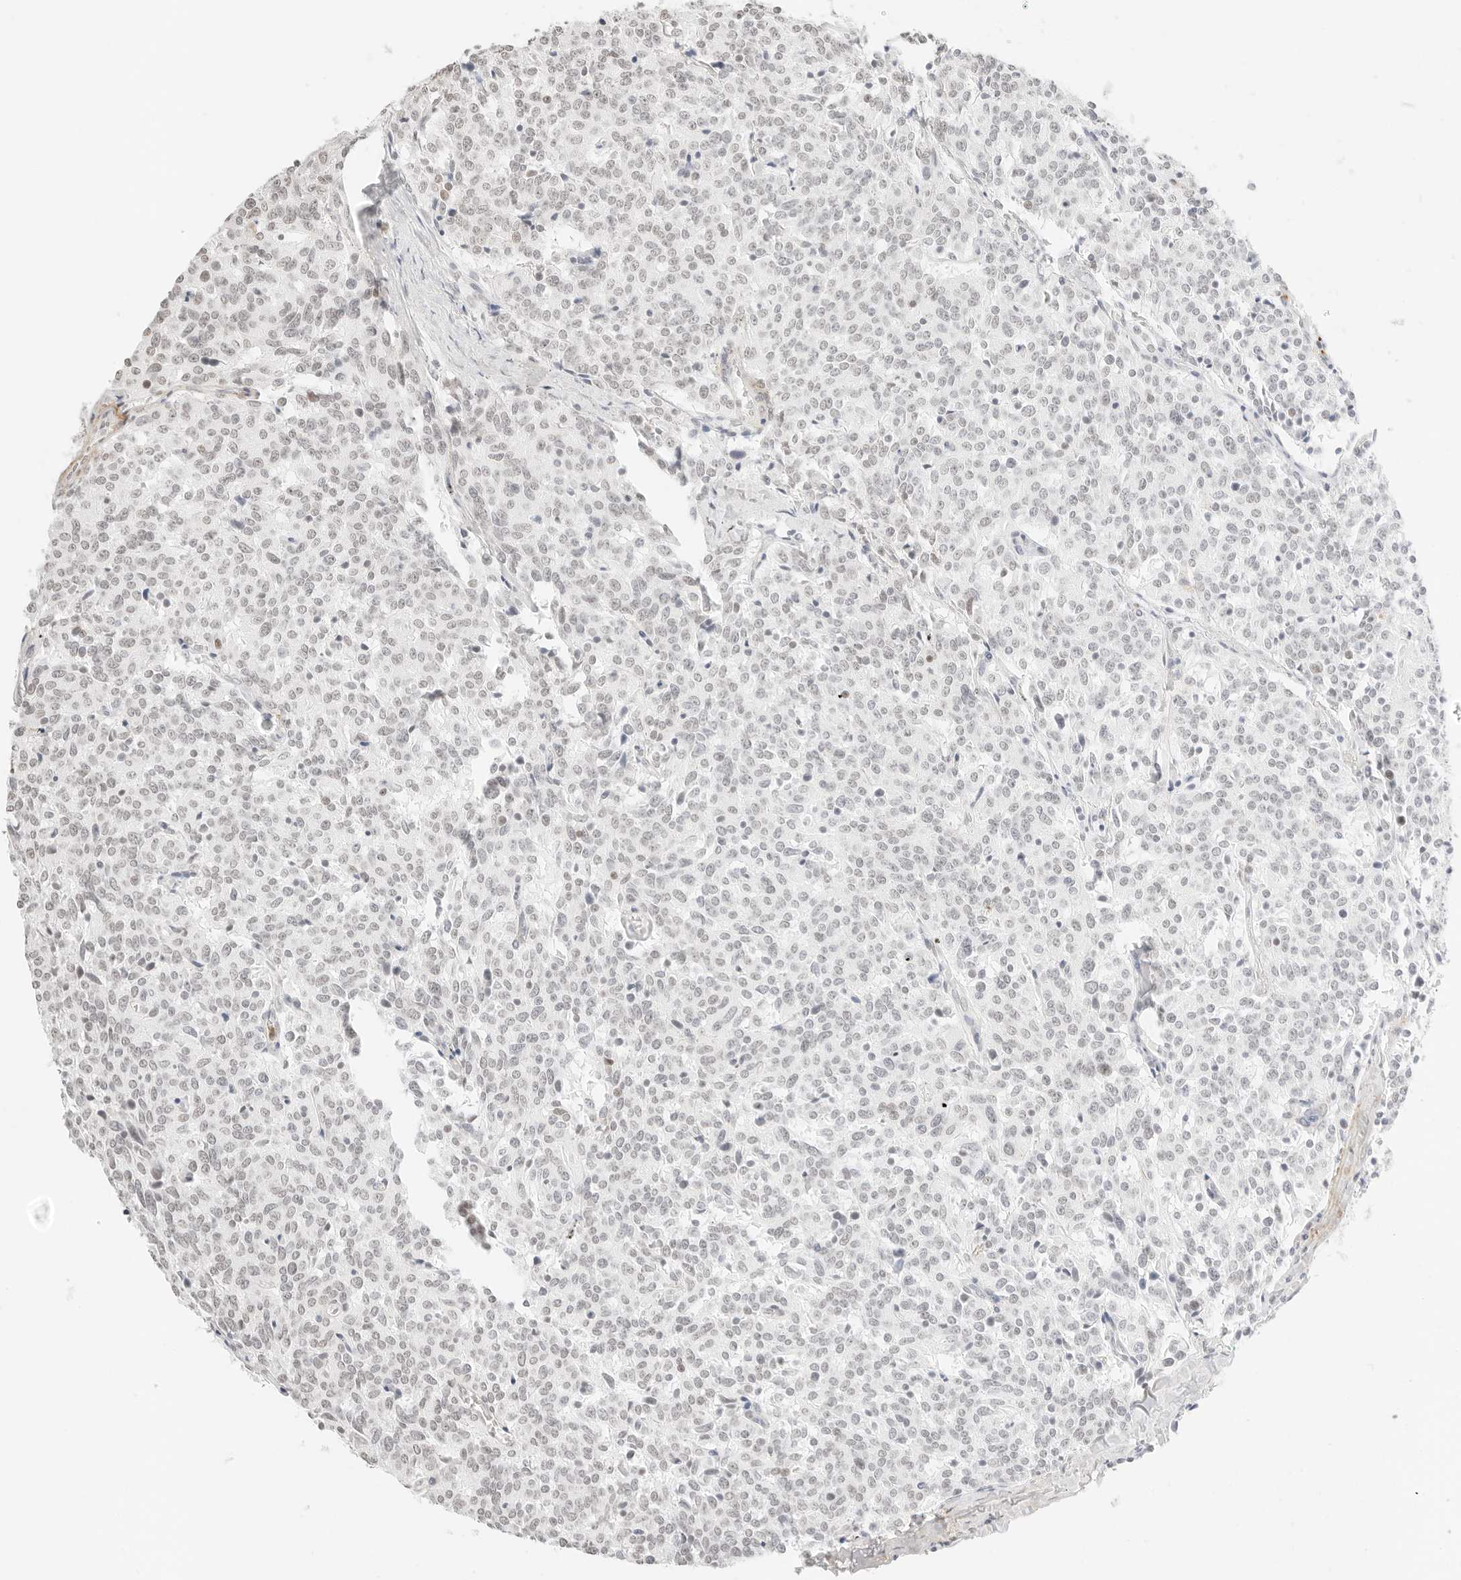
{"staining": {"intensity": "weak", "quantity": "<25%", "location": "nuclear"}, "tissue": "carcinoid", "cell_type": "Tumor cells", "image_type": "cancer", "snomed": [{"axis": "morphology", "description": "Carcinoid, malignant, NOS"}, {"axis": "topography", "description": "Lung"}], "caption": "Tumor cells are negative for brown protein staining in carcinoid (malignant).", "gene": "FBLN5", "patient": {"sex": "female", "age": 46}}